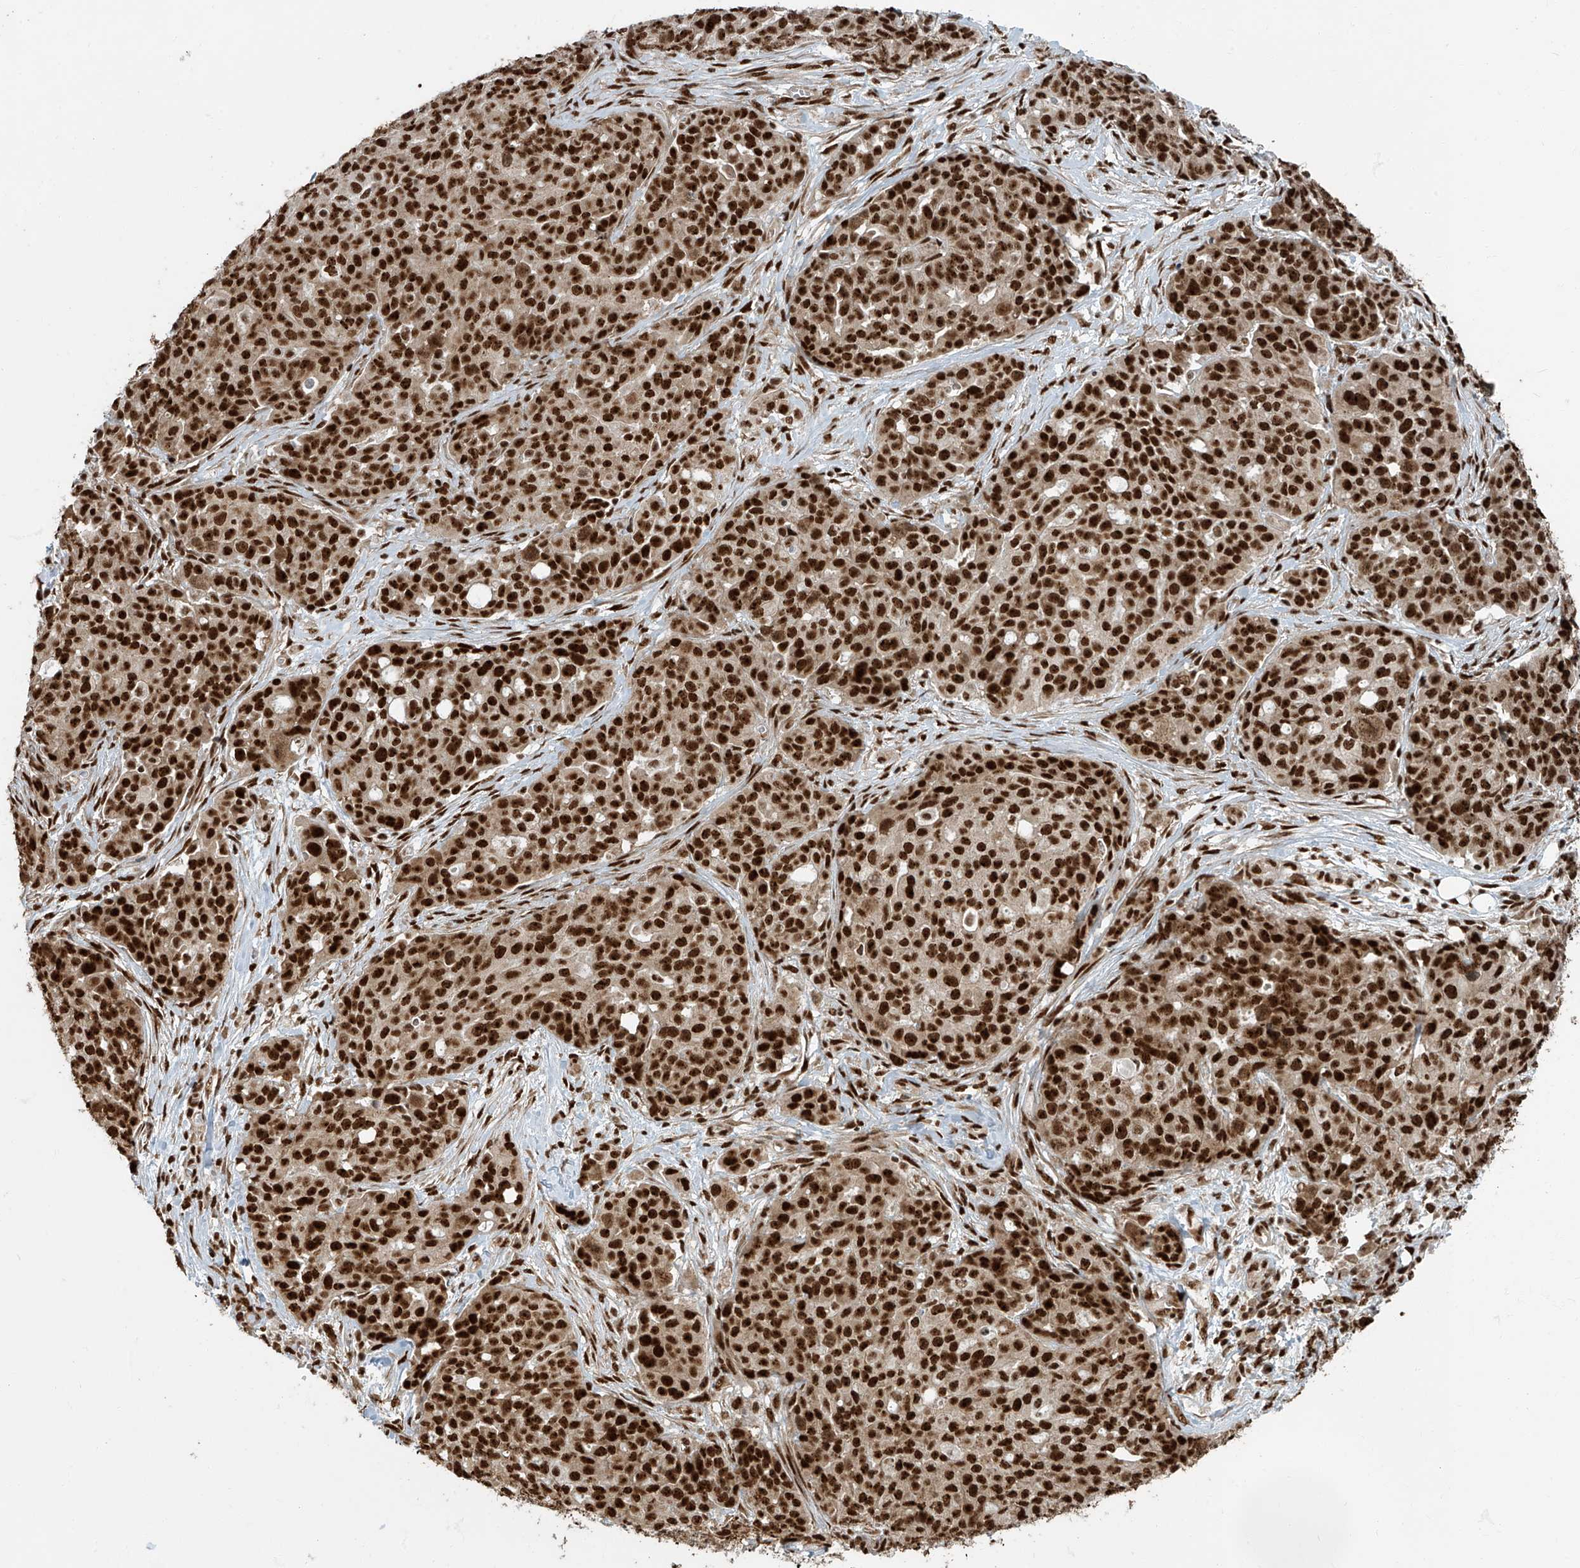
{"staining": {"intensity": "strong", "quantity": ">75%", "location": "nuclear"}, "tissue": "ovarian cancer", "cell_type": "Tumor cells", "image_type": "cancer", "snomed": [{"axis": "morphology", "description": "Cystadenocarcinoma, serous, NOS"}, {"axis": "topography", "description": "Soft tissue"}, {"axis": "topography", "description": "Ovary"}], "caption": "Tumor cells exhibit high levels of strong nuclear positivity in about >75% of cells in ovarian cancer (serous cystadenocarcinoma).", "gene": "FAM193B", "patient": {"sex": "female", "age": 57}}